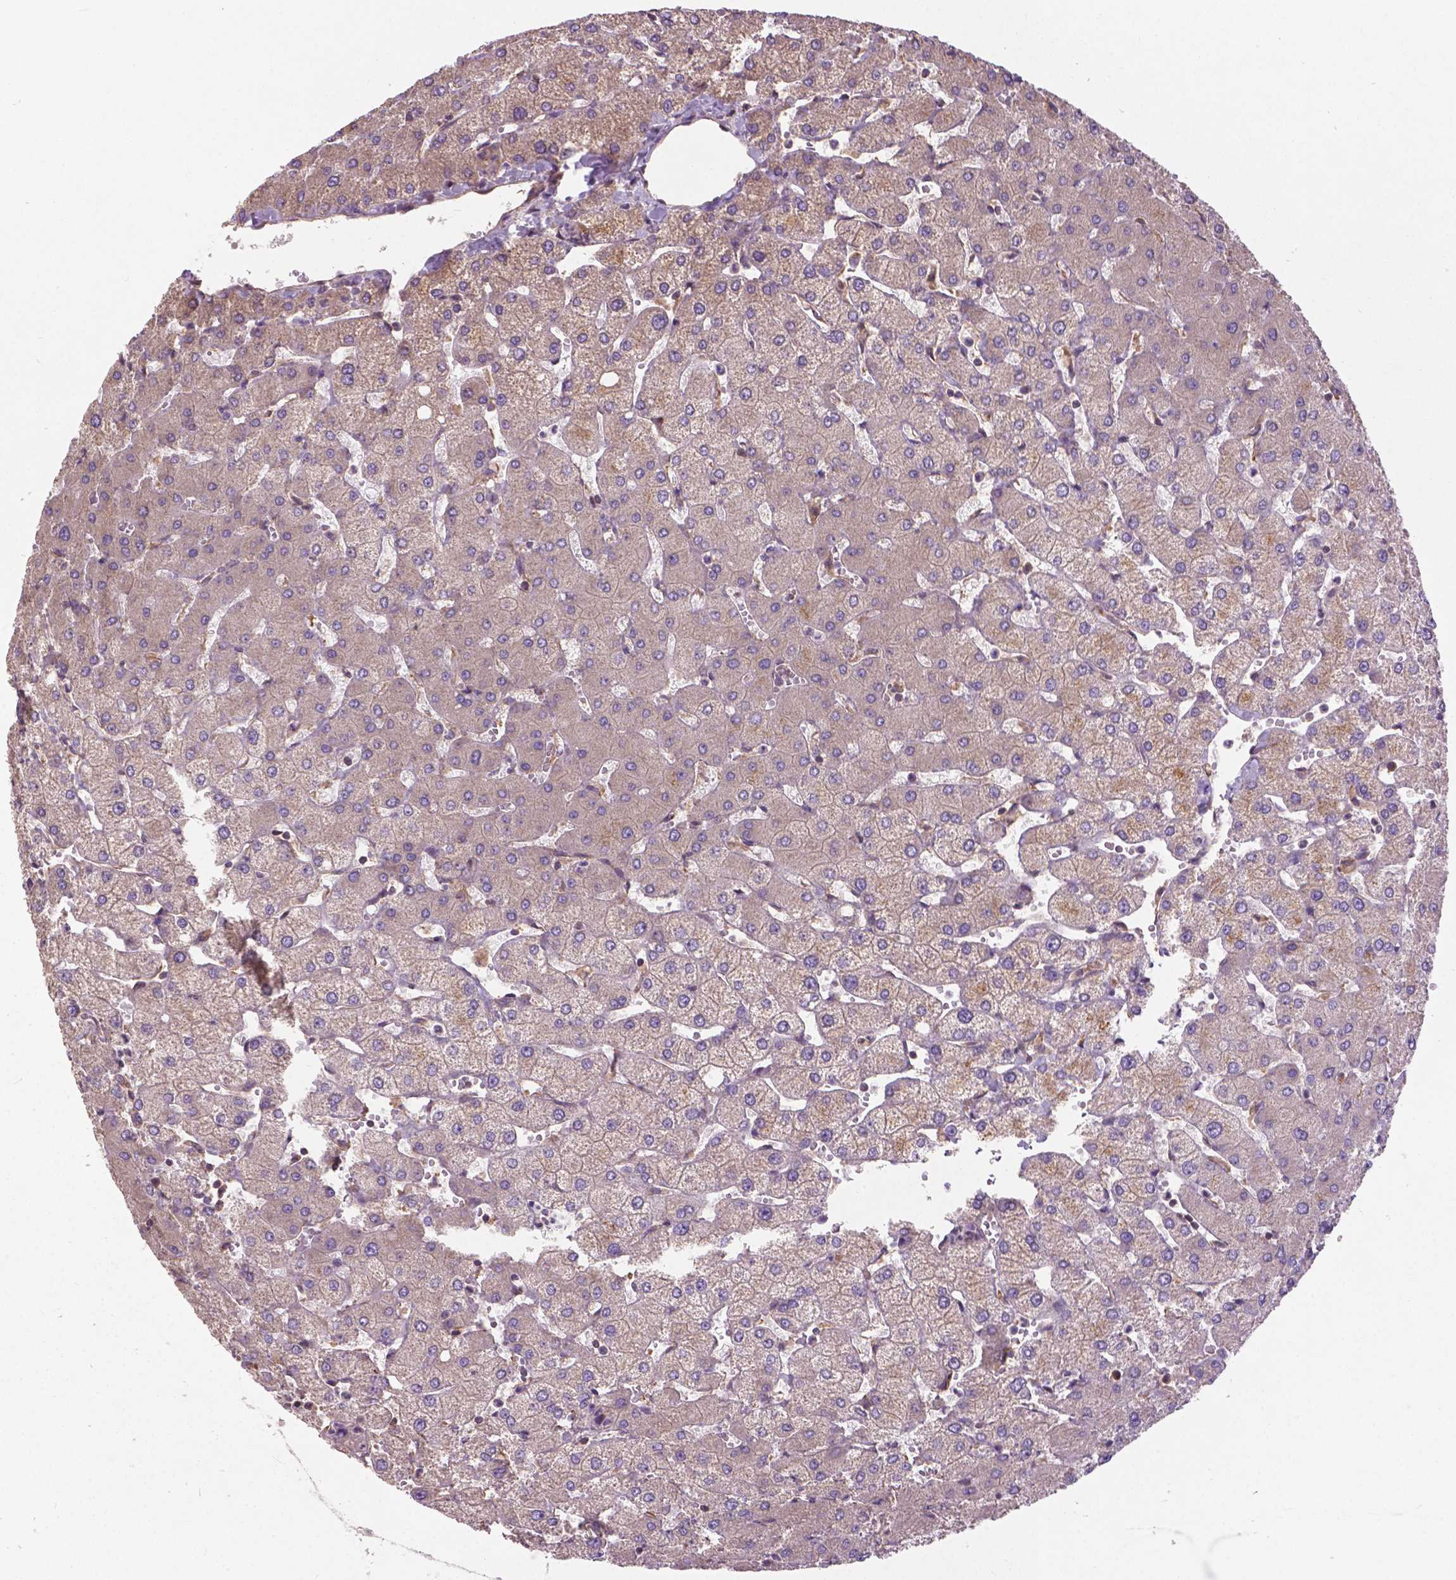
{"staining": {"intensity": "negative", "quantity": "none", "location": "none"}, "tissue": "liver", "cell_type": "Cholangiocytes", "image_type": "normal", "snomed": [{"axis": "morphology", "description": "Normal tissue, NOS"}, {"axis": "topography", "description": "Liver"}], "caption": "High power microscopy photomicrograph of an immunohistochemistry histopathology image of unremarkable liver, revealing no significant positivity in cholangiocytes.", "gene": "MZT1", "patient": {"sex": "female", "age": 54}}